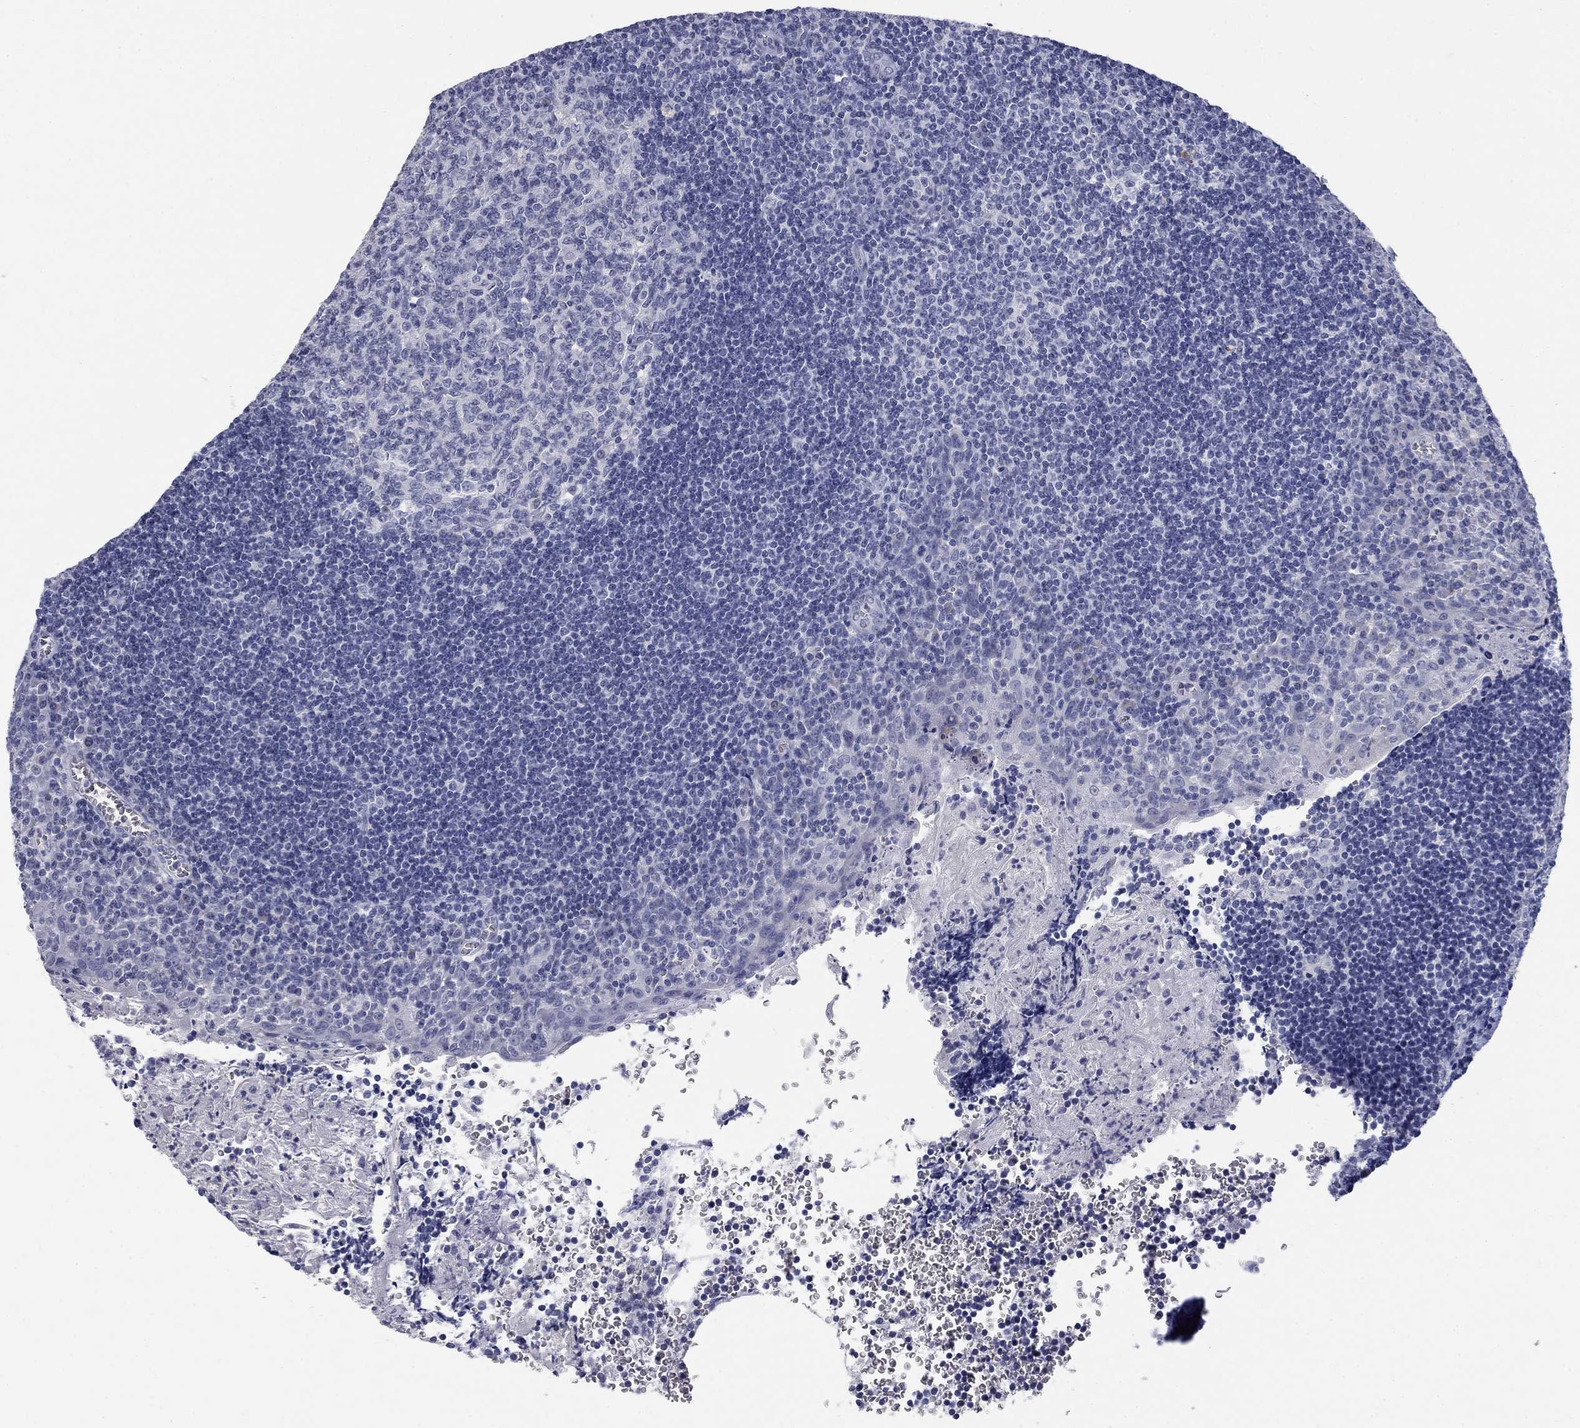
{"staining": {"intensity": "negative", "quantity": "none", "location": "none"}, "tissue": "tonsil", "cell_type": "Germinal center cells", "image_type": "normal", "snomed": [{"axis": "morphology", "description": "Normal tissue, NOS"}, {"axis": "morphology", "description": "Inflammation, NOS"}, {"axis": "topography", "description": "Tonsil"}], "caption": "A high-resolution histopathology image shows immunohistochemistry staining of benign tonsil, which displays no significant staining in germinal center cells. Nuclei are stained in blue.", "gene": "ELAVL4", "patient": {"sex": "female", "age": 31}}